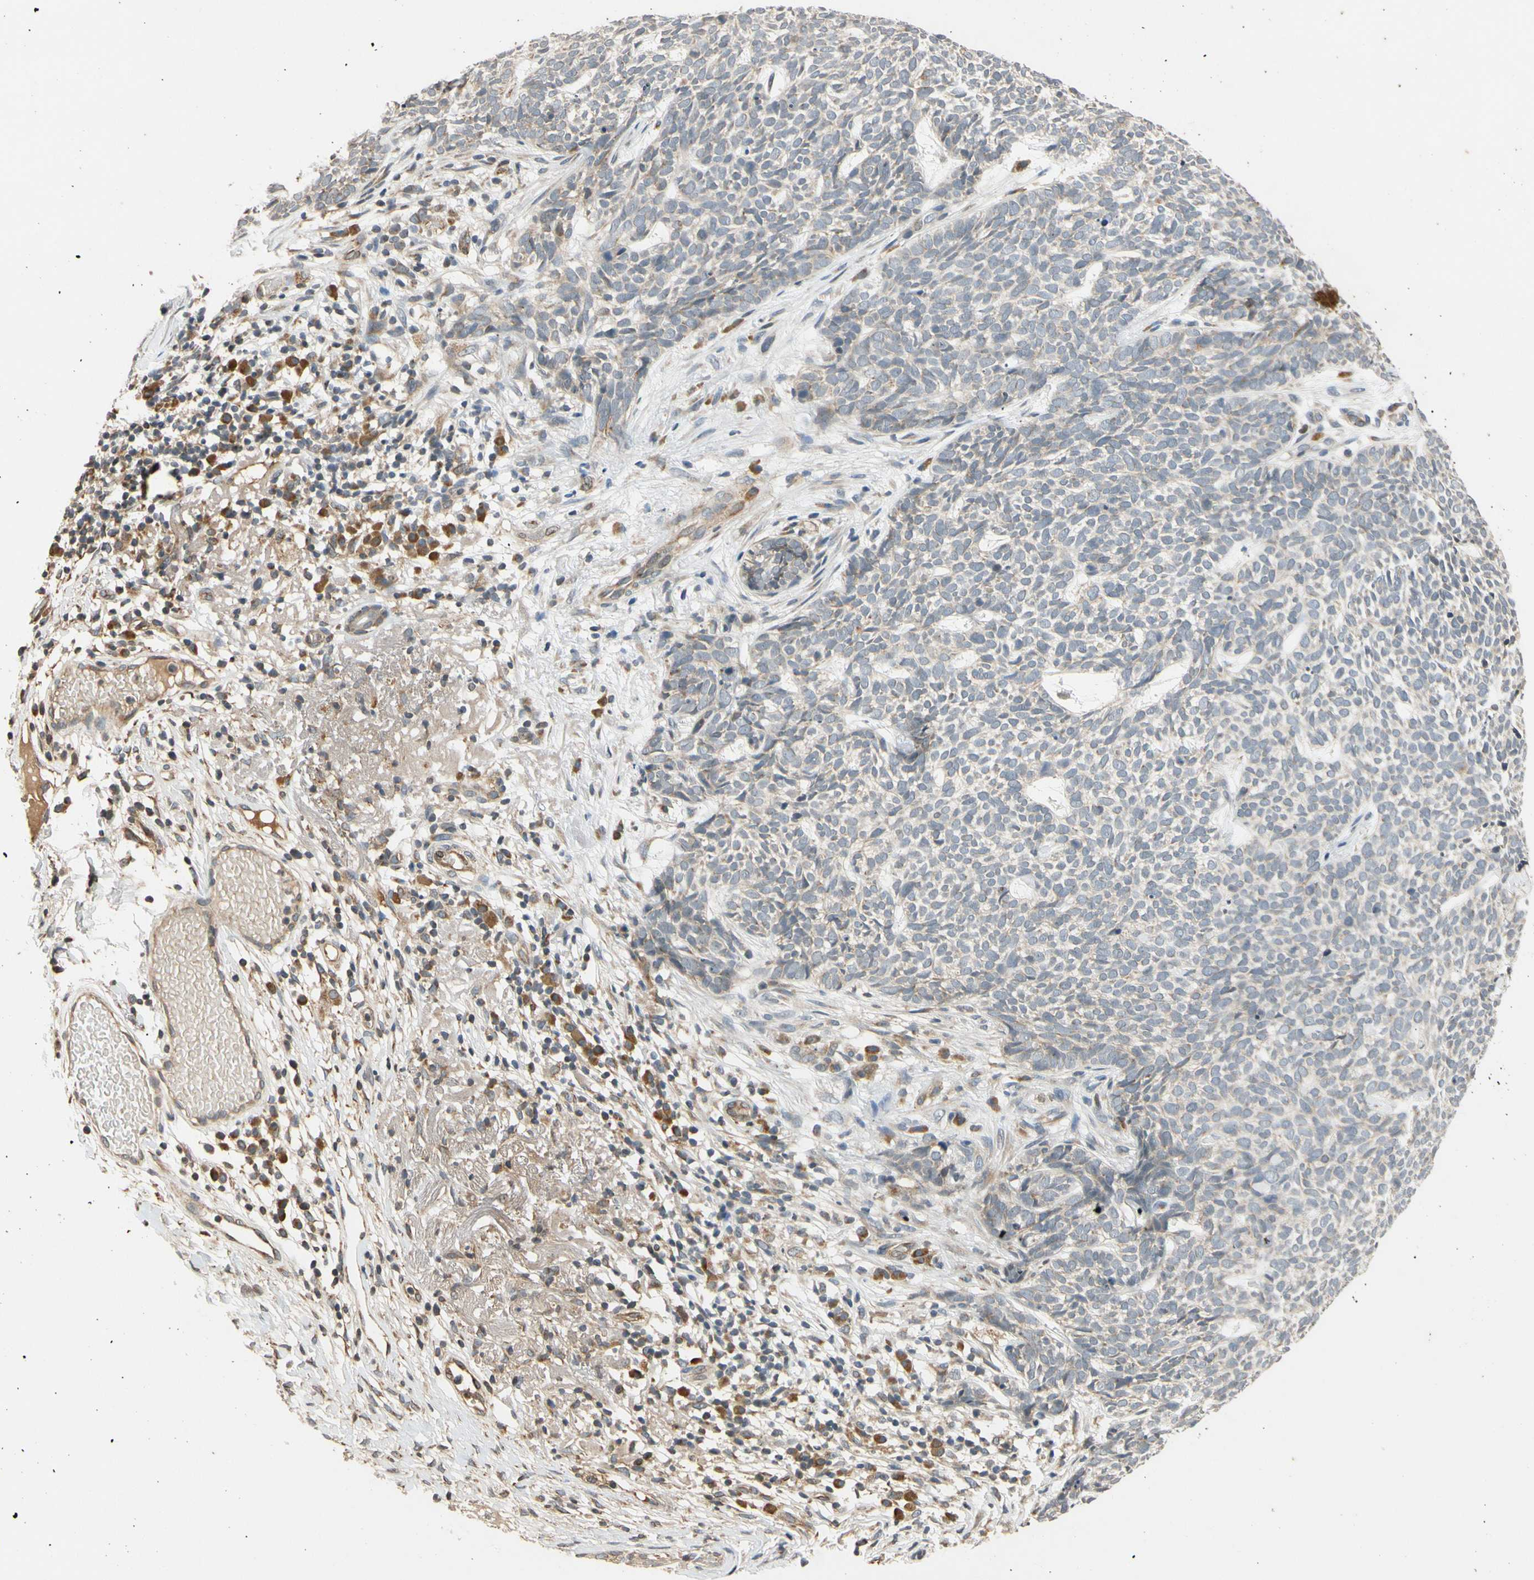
{"staining": {"intensity": "weak", "quantity": ">75%", "location": "cytoplasmic/membranous"}, "tissue": "skin cancer", "cell_type": "Tumor cells", "image_type": "cancer", "snomed": [{"axis": "morphology", "description": "Basal cell carcinoma"}, {"axis": "topography", "description": "Skin"}], "caption": "High-power microscopy captured an immunohistochemistry (IHC) histopathology image of skin cancer (basal cell carcinoma), revealing weak cytoplasmic/membranous positivity in about >75% of tumor cells. (Brightfield microscopy of DAB IHC at high magnification).", "gene": "ATP2C1", "patient": {"sex": "female", "age": 84}}